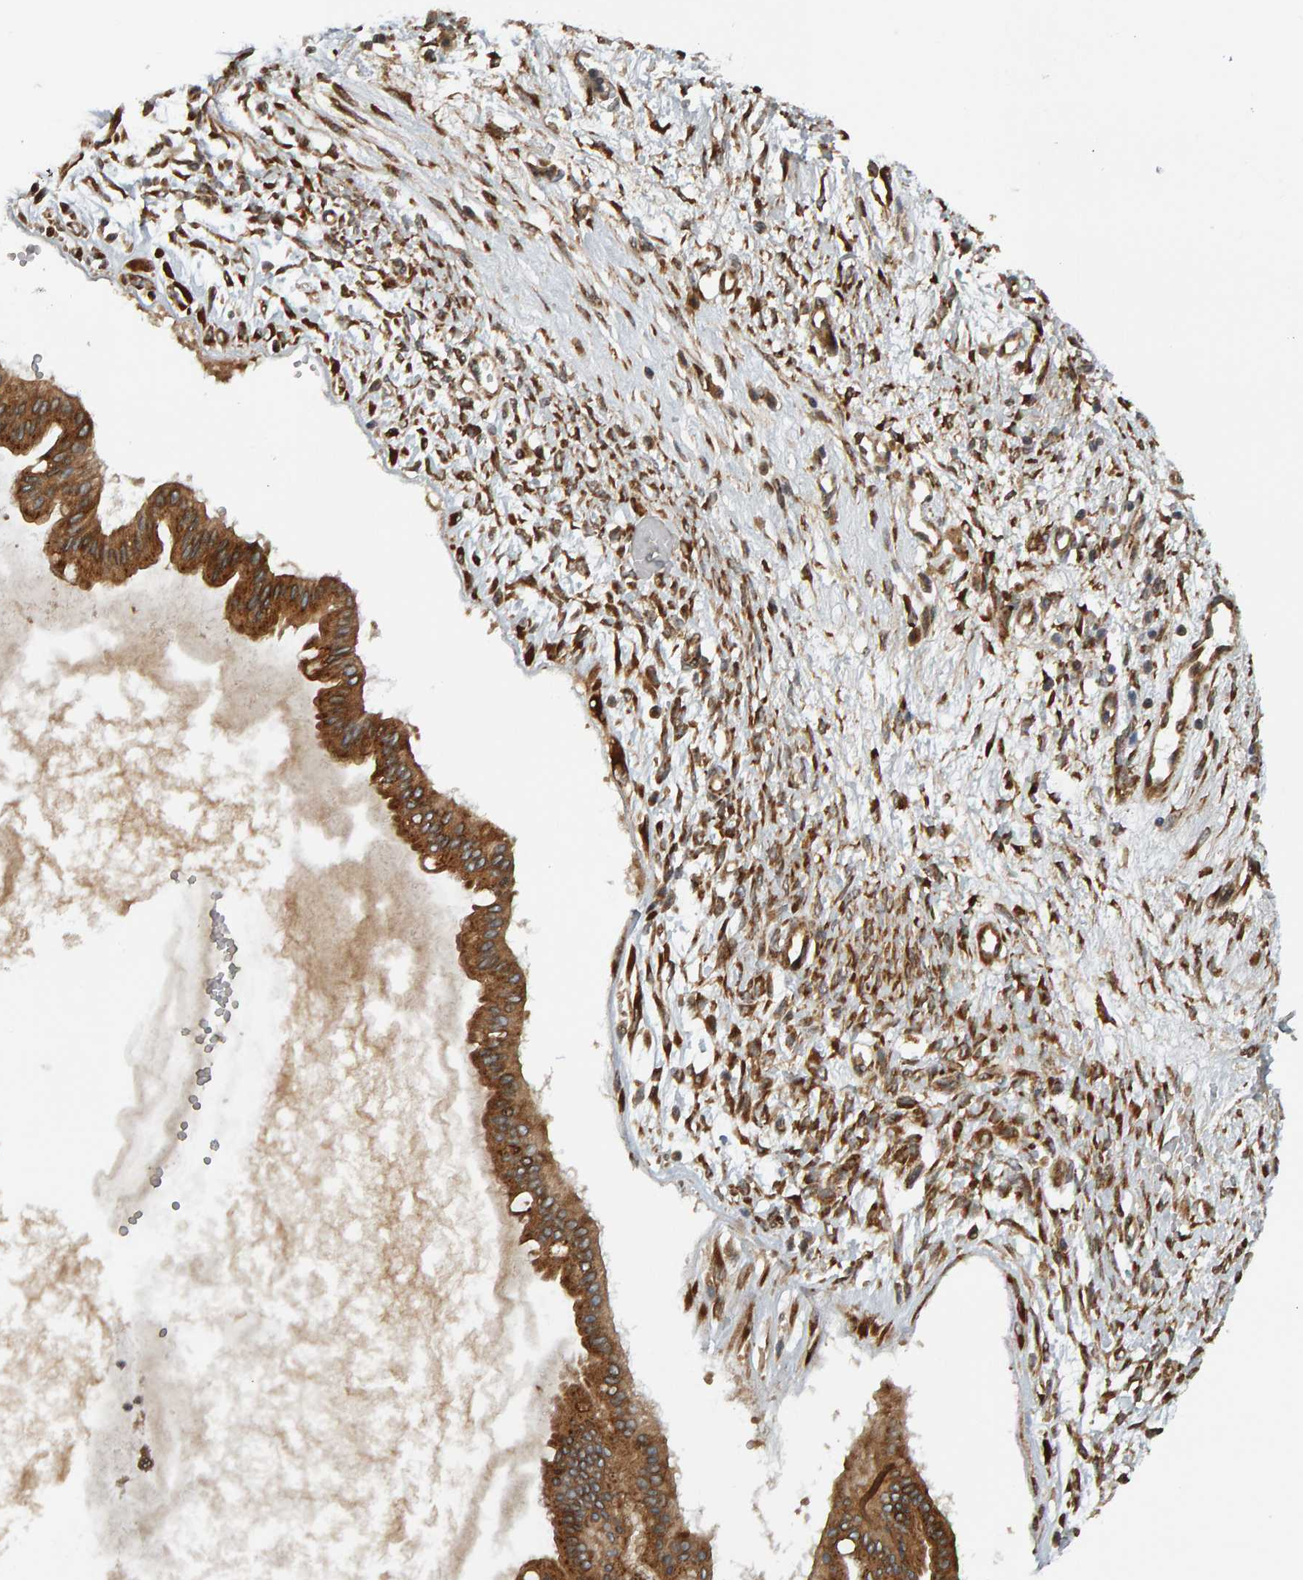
{"staining": {"intensity": "strong", "quantity": ">75%", "location": "cytoplasmic/membranous"}, "tissue": "ovarian cancer", "cell_type": "Tumor cells", "image_type": "cancer", "snomed": [{"axis": "morphology", "description": "Cystadenocarcinoma, mucinous, NOS"}, {"axis": "topography", "description": "Ovary"}], "caption": "Strong cytoplasmic/membranous positivity for a protein is present in approximately >75% of tumor cells of ovarian cancer (mucinous cystadenocarcinoma) using immunohistochemistry.", "gene": "ZFAND1", "patient": {"sex": "female", "age": 73}}